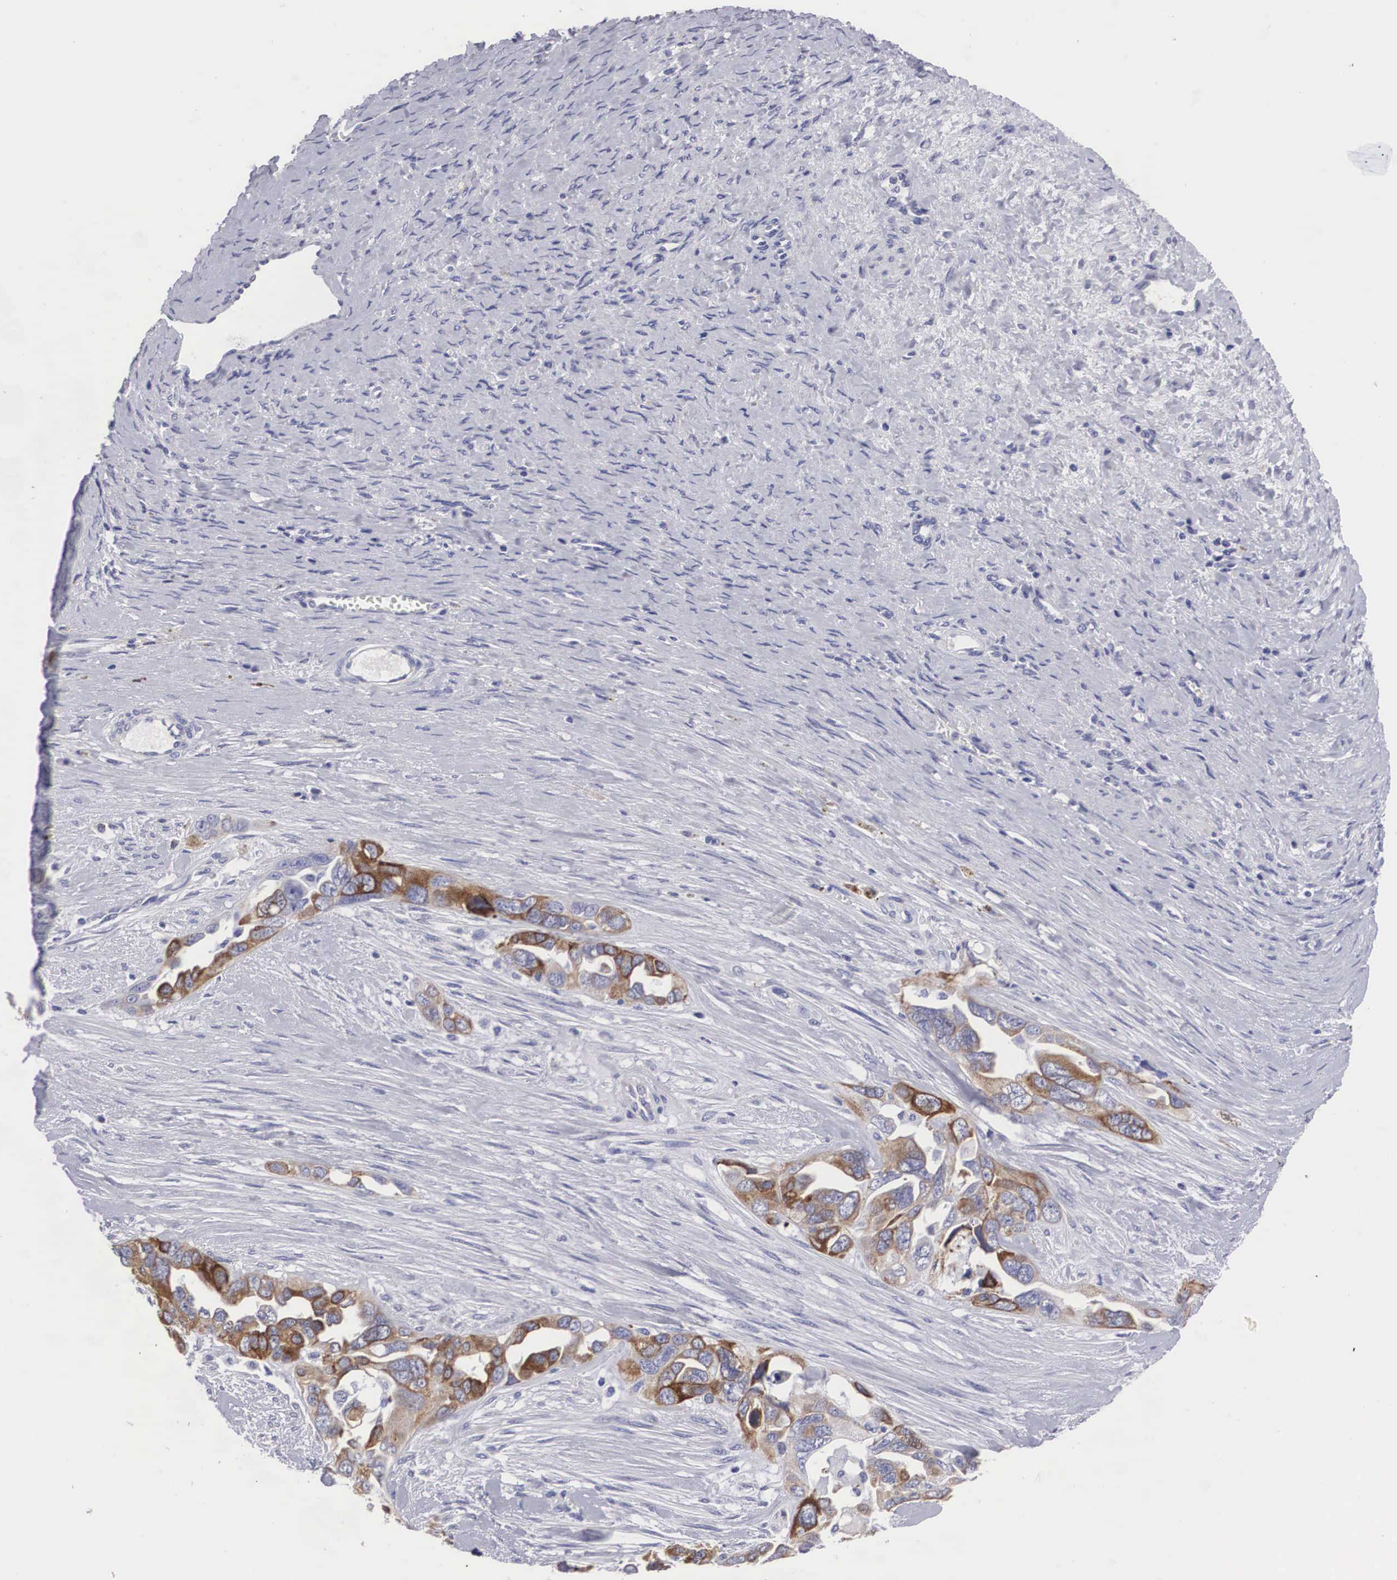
{"staining": {"intensity": "strong", "quantity": ">75%", "location": "cytoplasmic/membranous"}, "tissue": "ovarian cancer", "cell_type": "Tumor cells", "image_type": "cancer", "snomed": [{"axis": "morphology", "description": "Cystadenocarcinoma, serous, NOS"}, {"axis": "topography", "description": "Ovary"}], "caption": "The immunohistochemical stain shows strong cytoplasmic/membranous expression in tumor cells of ovarian cancer (serous cystadenocarcinoma) tissue.", "gene": "ARMCX3", "patient": {"sex": "female", "age": 63}}